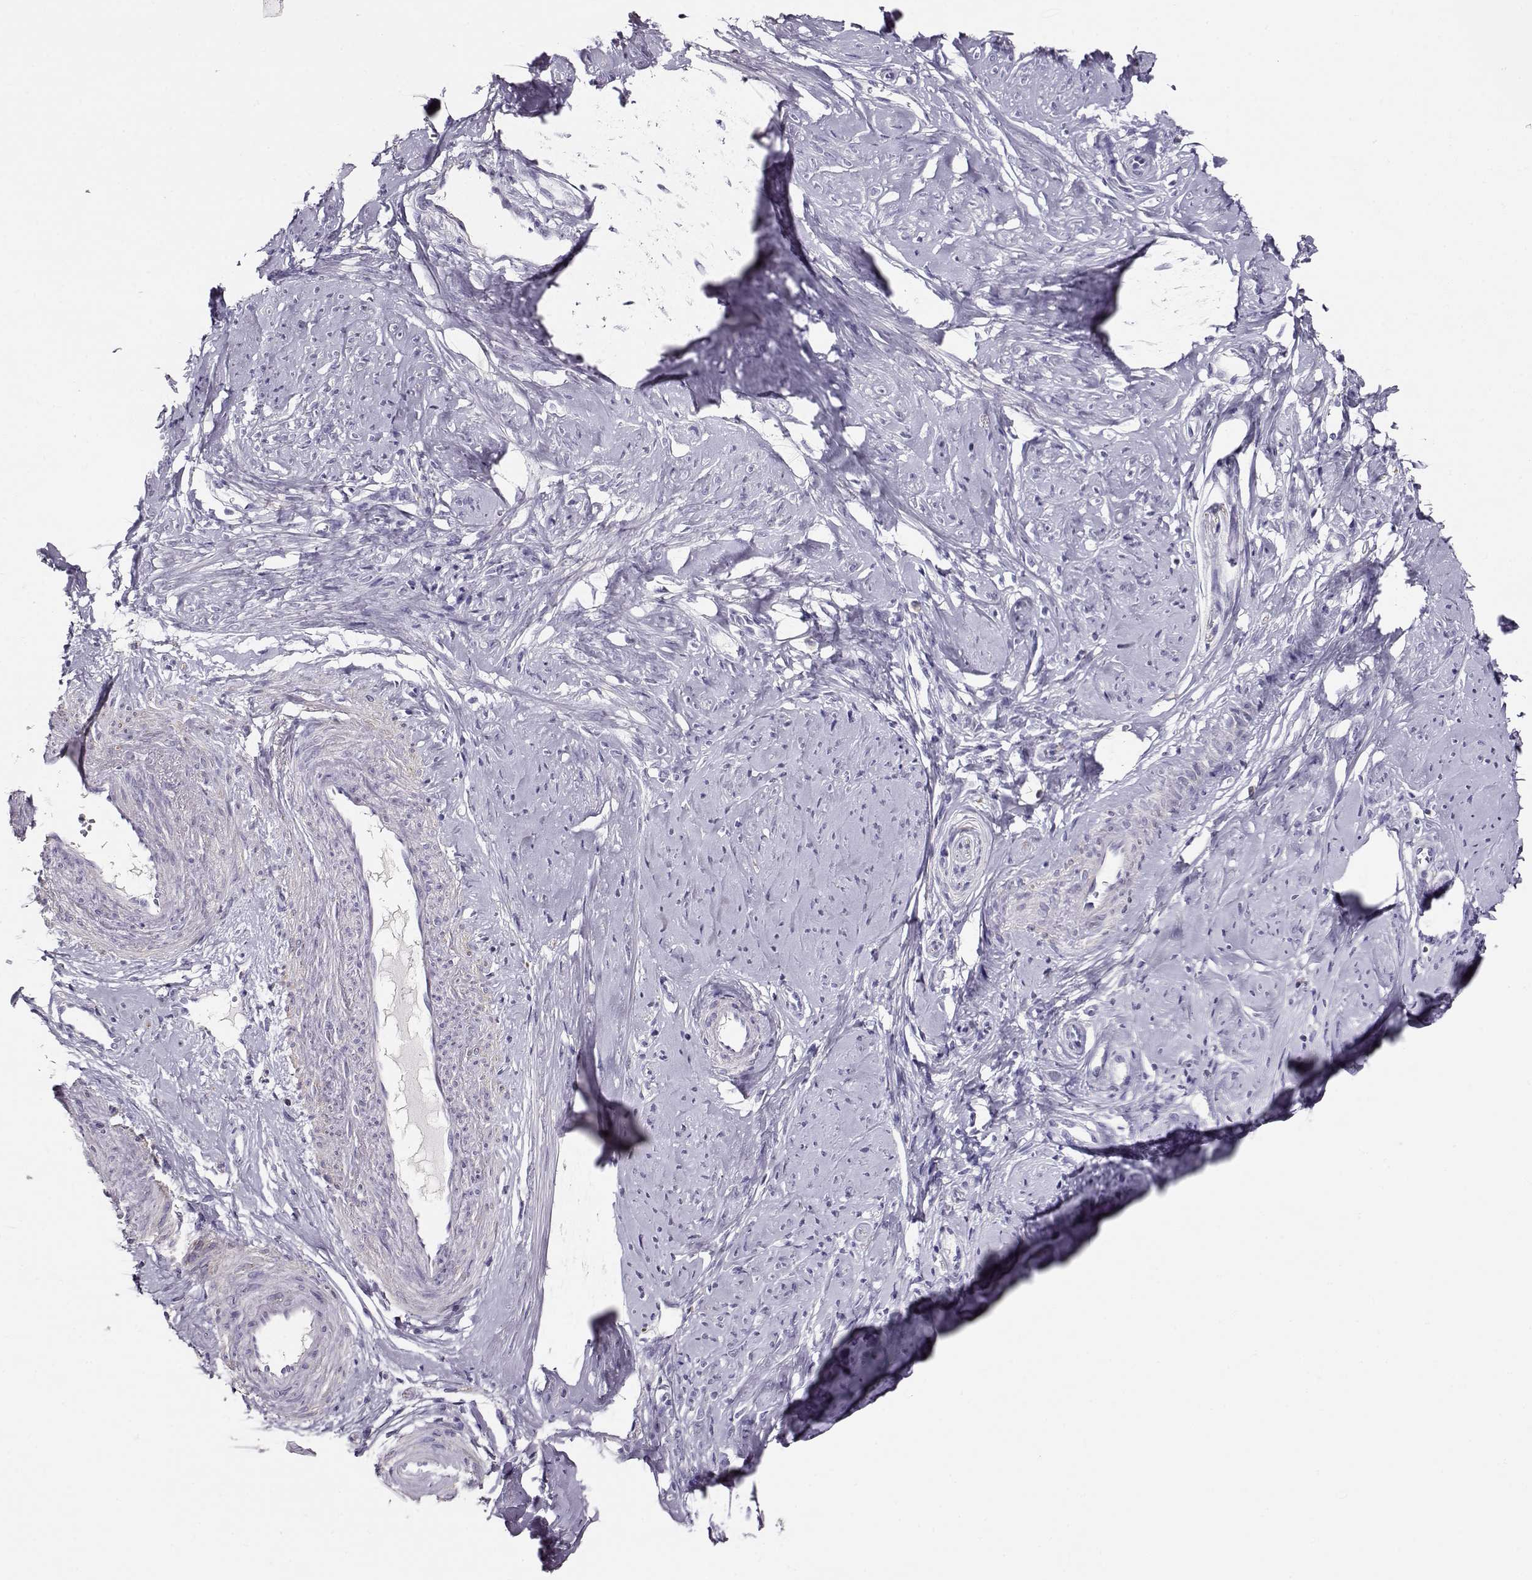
{"staining": {"intensity": "weak", "quantity": "<25%", "location": "nuclear"}, "tissue": "smooth muscle", "cell_type": "Smooth muscle cells", "image_type": "normal", "snomed": [{"axis": "morphology", "description": "Normal tissue, NOS"}, {"axis": "topography", "description": "Smooth muscle"}], "caption": "The immunohistochemistry photomicrograph has no significant expression in smooth muscle cells of smooth muscle.", "gene": "RBM44", "patient": {"sex": "female", "age": 48}}